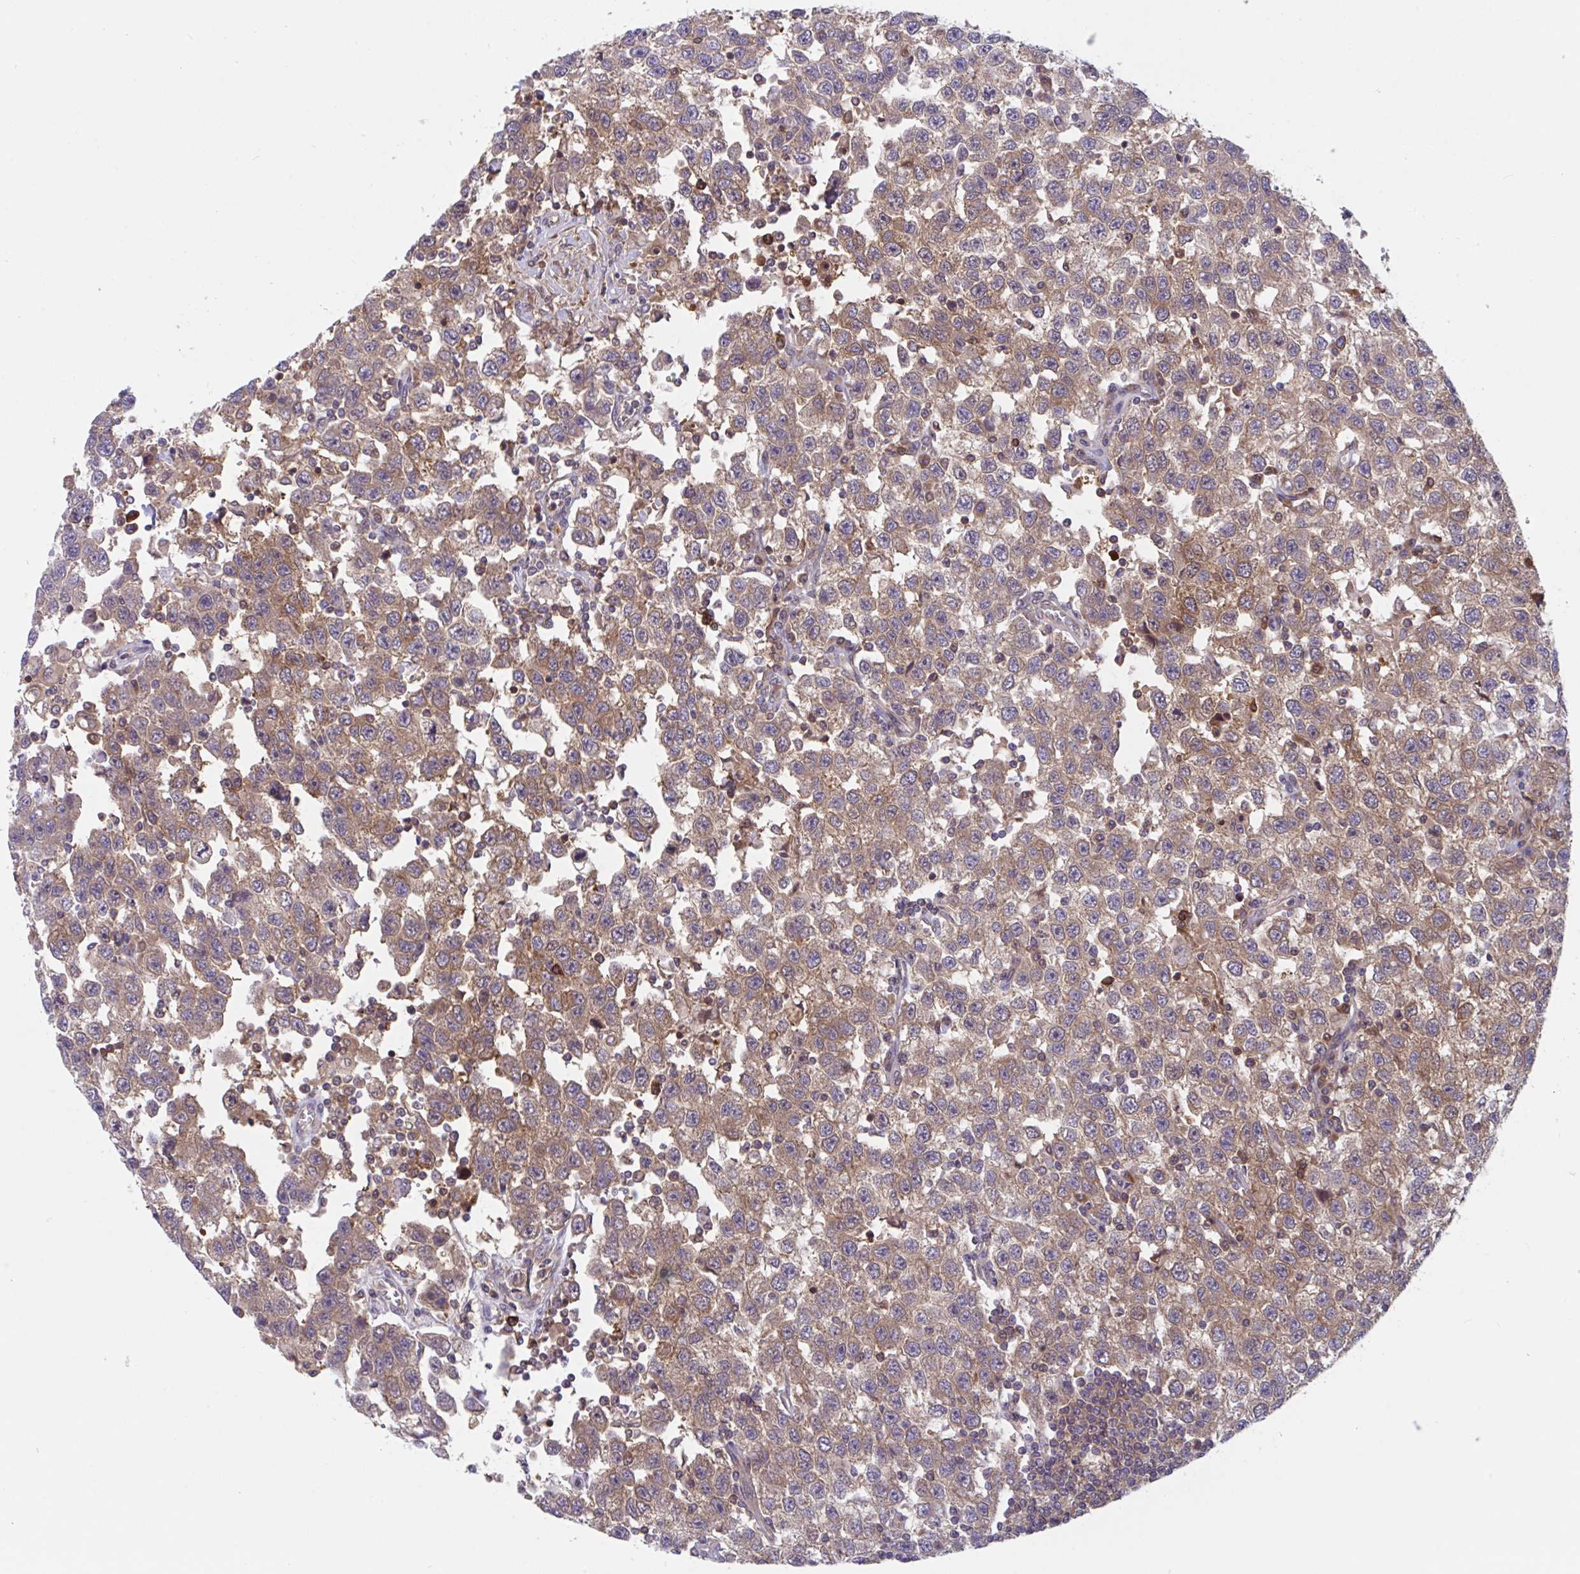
{"staining": {"intensity": "moderate", "quantity": ">75%", "location": "cytoplasmic/membranous"}, "tissue": "testis cancer", "cell_type": "Tumor cells", "image_type": "cancer", "snomed": [{"axis": "morphology", "description": "Seminoma, NOS"}, {"axis": "topography", "description": "Testis"}], "caption": "This is a photomicrograph of IHC staining of testis cancer (seminoma), which shows moderate expression in the cytoplasmic/membranous of tumor cells.", "gene": "LMNTD2", "patient": {"sex": "male", "age": 41}}